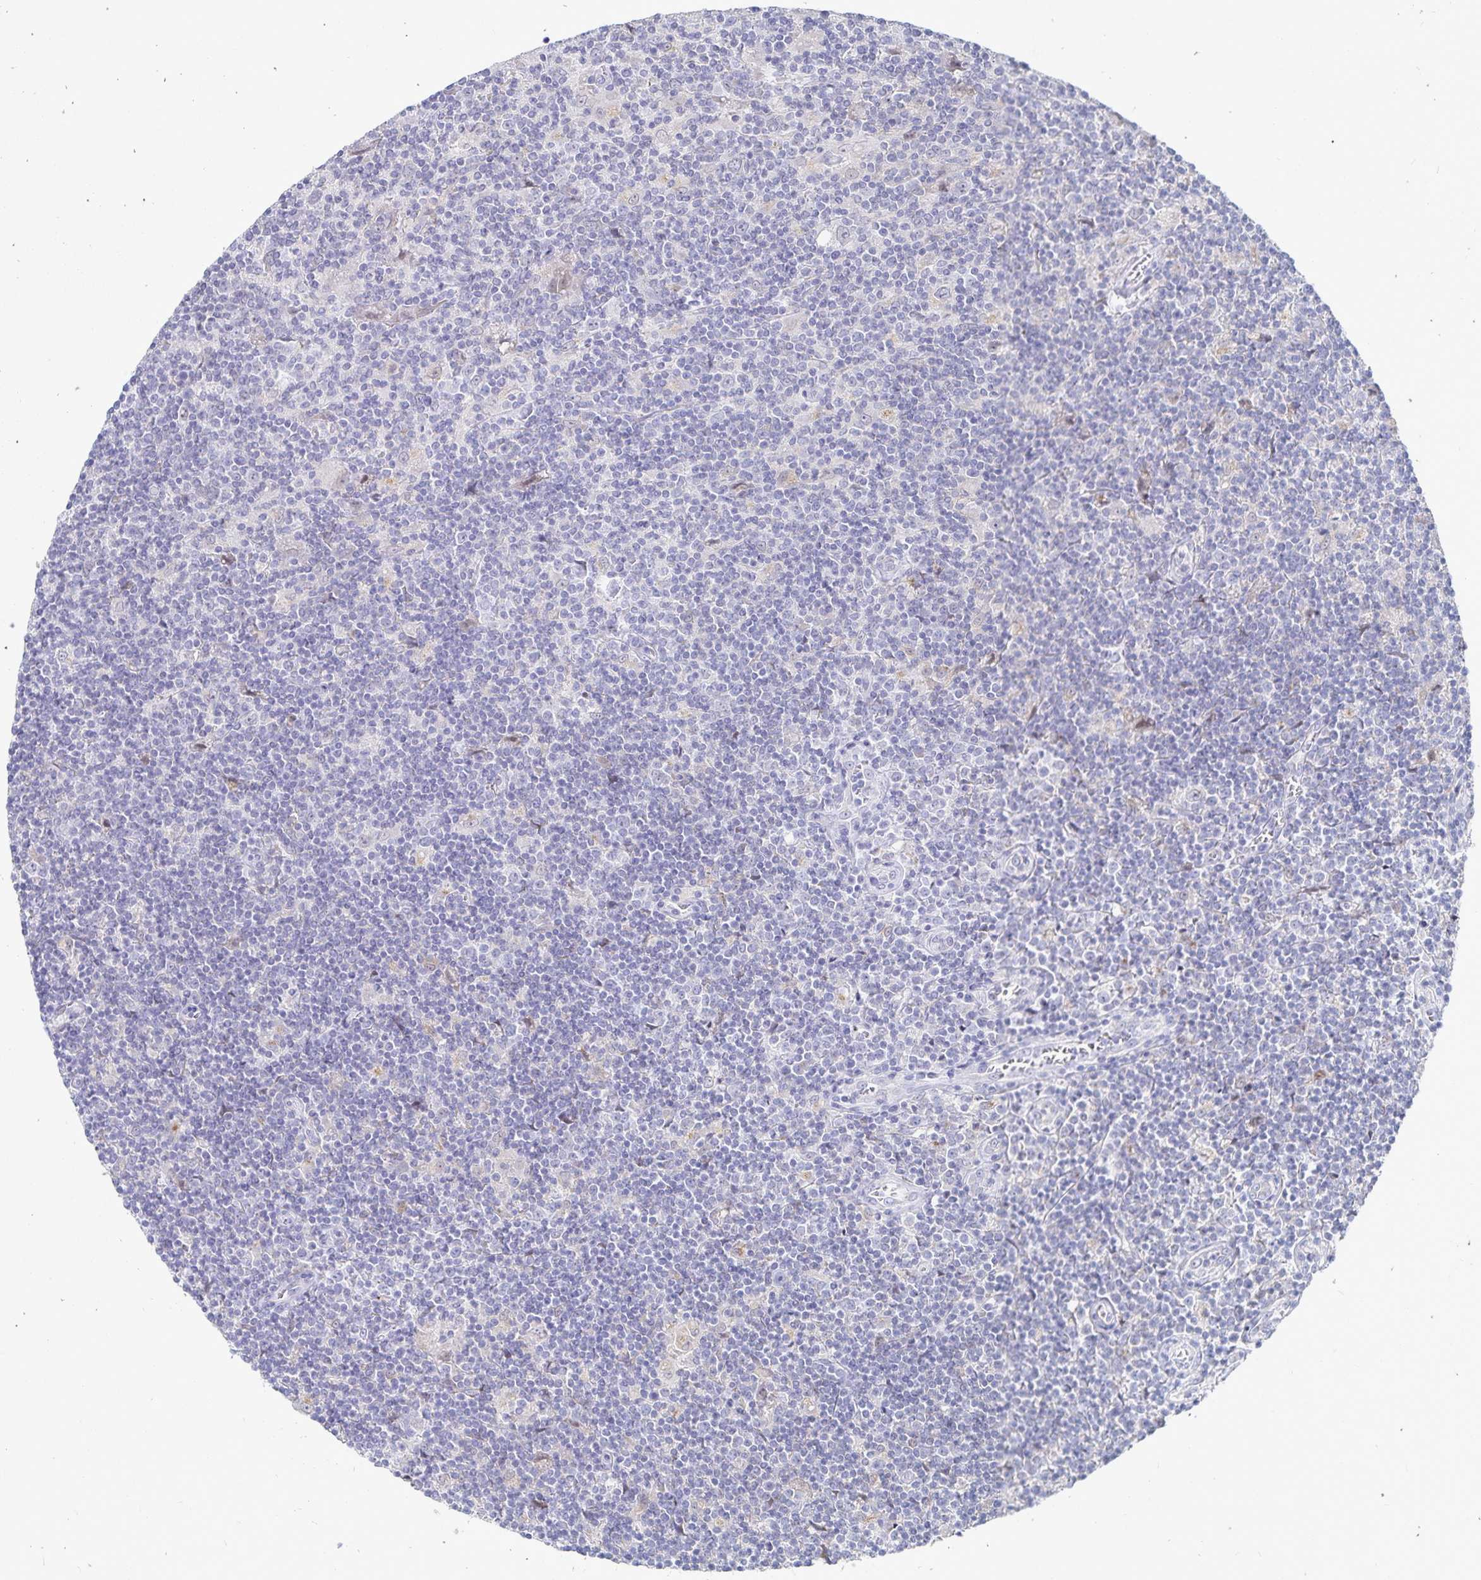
{"staining": {"intensity": "negative", "quantity": "none", "location": "none"}, "tissue": "lymphoma", "cell_type": "Tumor cells", "image_type": "cancer", "snomed": [{"axis": "morphology", "description": "Hodgkin's disease, NOS"}, {"axis": "topography", "description": "Lymph node"}], "caption": "DAB immunohistochemical staining of human Hodgkin's disease demonstrates no significant positivity in tumor cells.", "gene": "PKHD1", "patient": {"sex": "male", "age": 40}}